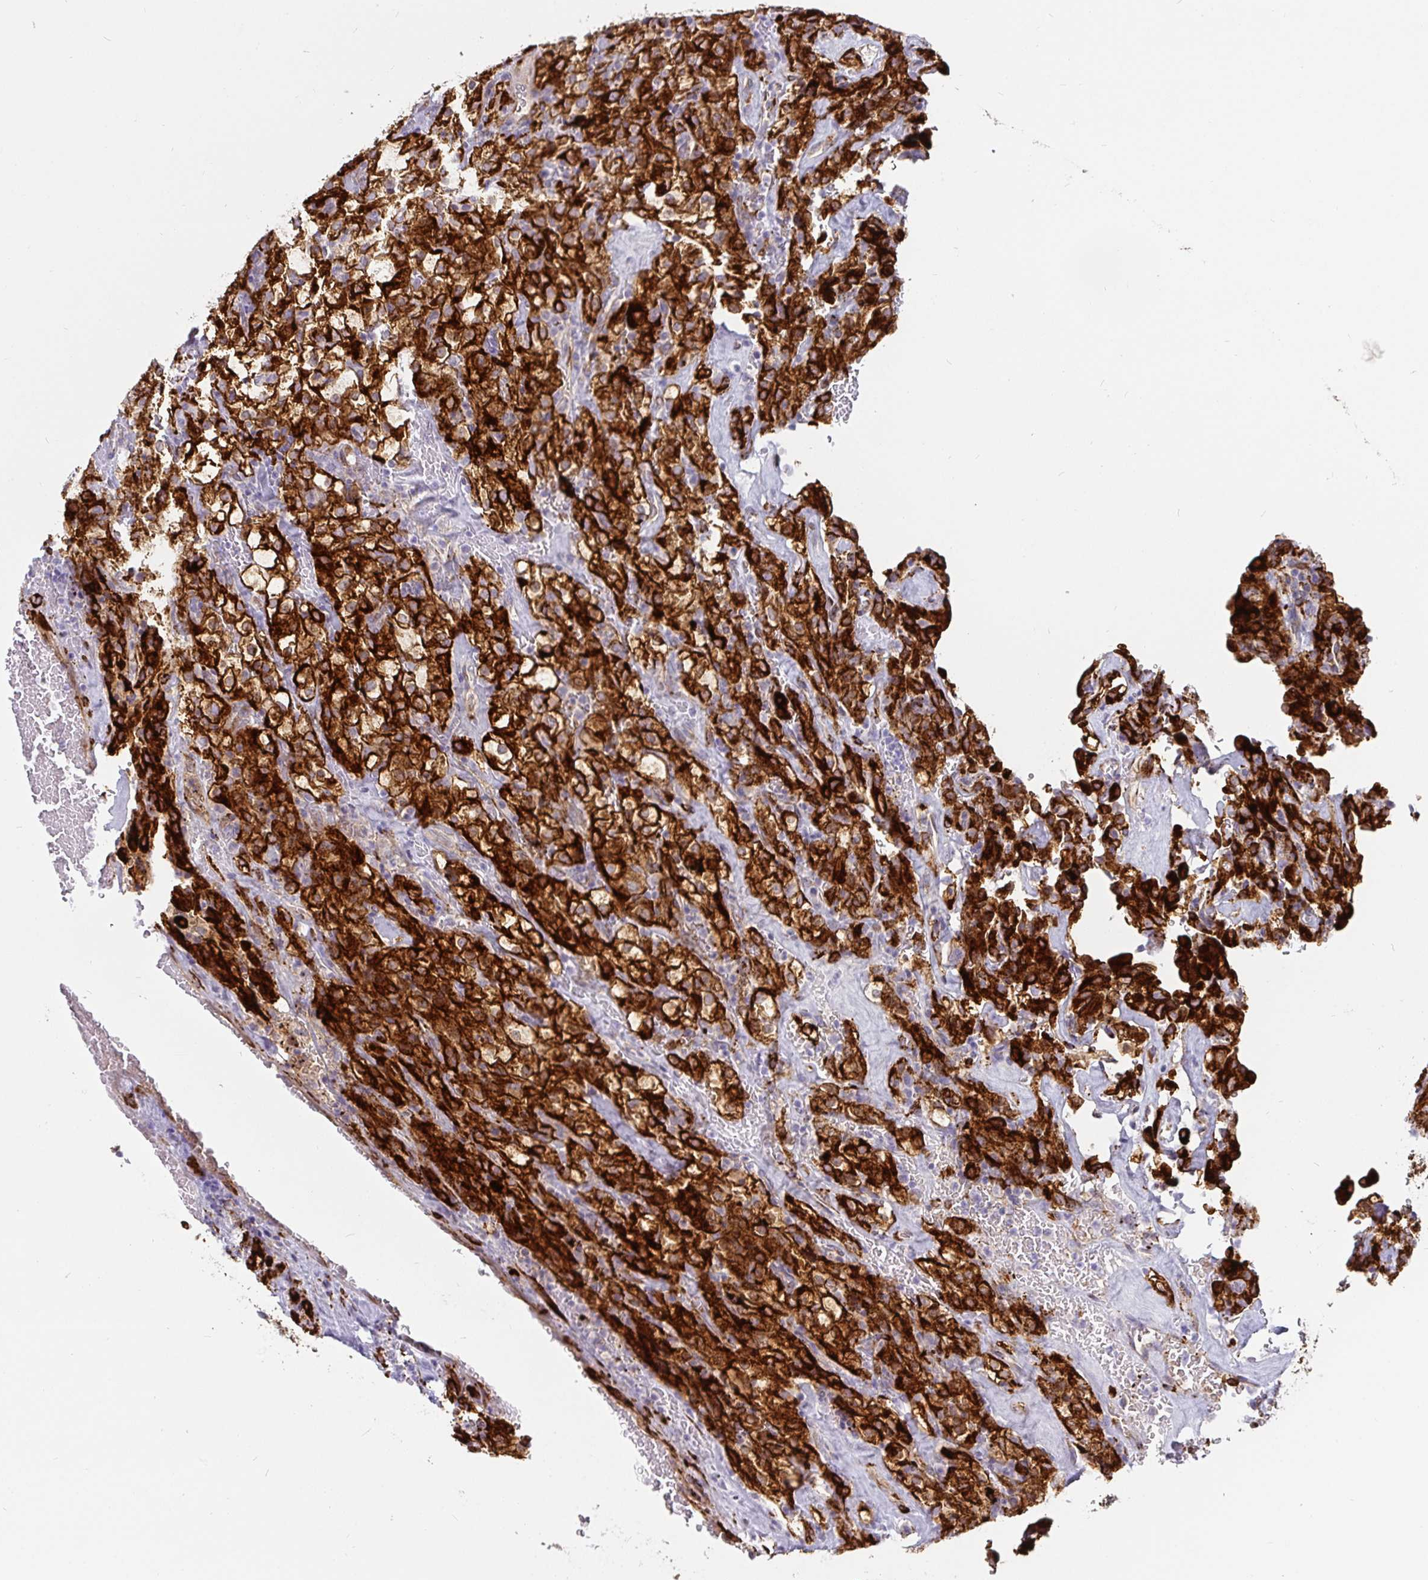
{"staining": {"intensity": "strong", "quantity": ">75%", "location": "cytoplasmic/membranous"}, "tissue": "renal cancer", "cell_type": "Tumor cells", "image_type": "cancer", "snomed": [{"axis": "morphology", "description": "Adenocarcinoma, NOS"}, {"axis": "topography", "description": "Kidney"}], "caption": "Protein staining exhibits strong cytoplasmic/membranous staining in about >75% of tumor cells in adenocarcinoma (renal).", "gene": "P4HA2", "patient": {"sex": "female", "age": 74}}